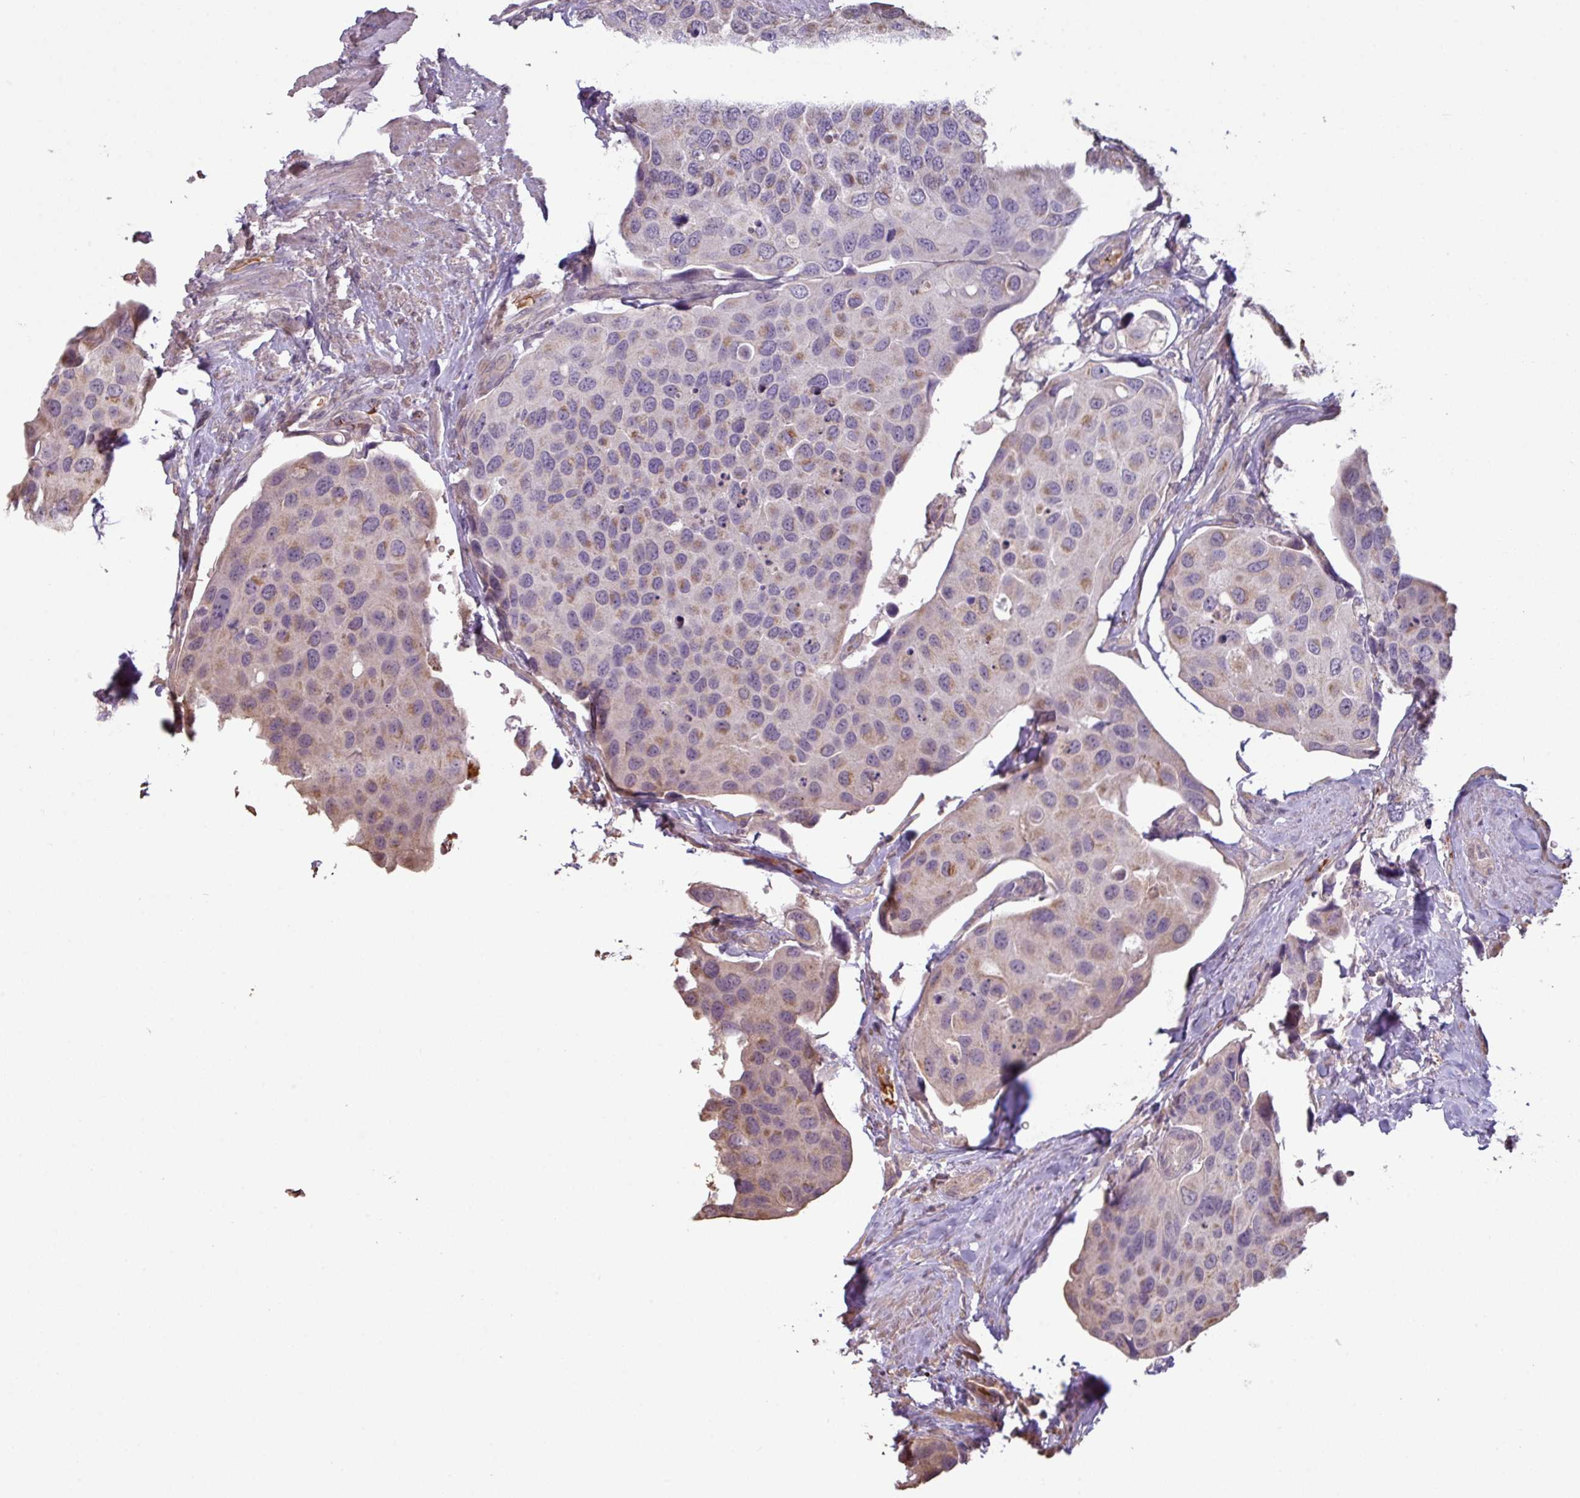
{"staining": {"intensity": "moderate", "quantity": "<25%", "location": "cytoplasmic/membranous"}, "tissue": "urothelial cancer", "cell_type": "Tumor cells", "image_type": "cancer", "snomed": [{"axis": "morphology", "description": "Urothelial carcinoma, High grade"}, {"axis": "topography", "description": "Urinary bladder"}], "caption": "Approximately <25% of tumor cells in human urothelial cancer exhibit moderate cytoplasmic/membranous protein positivity as visualized by brown immunohistochemical staining.", "gene": "NHSL2", "patient": {"sex": "male", "age": 74}}